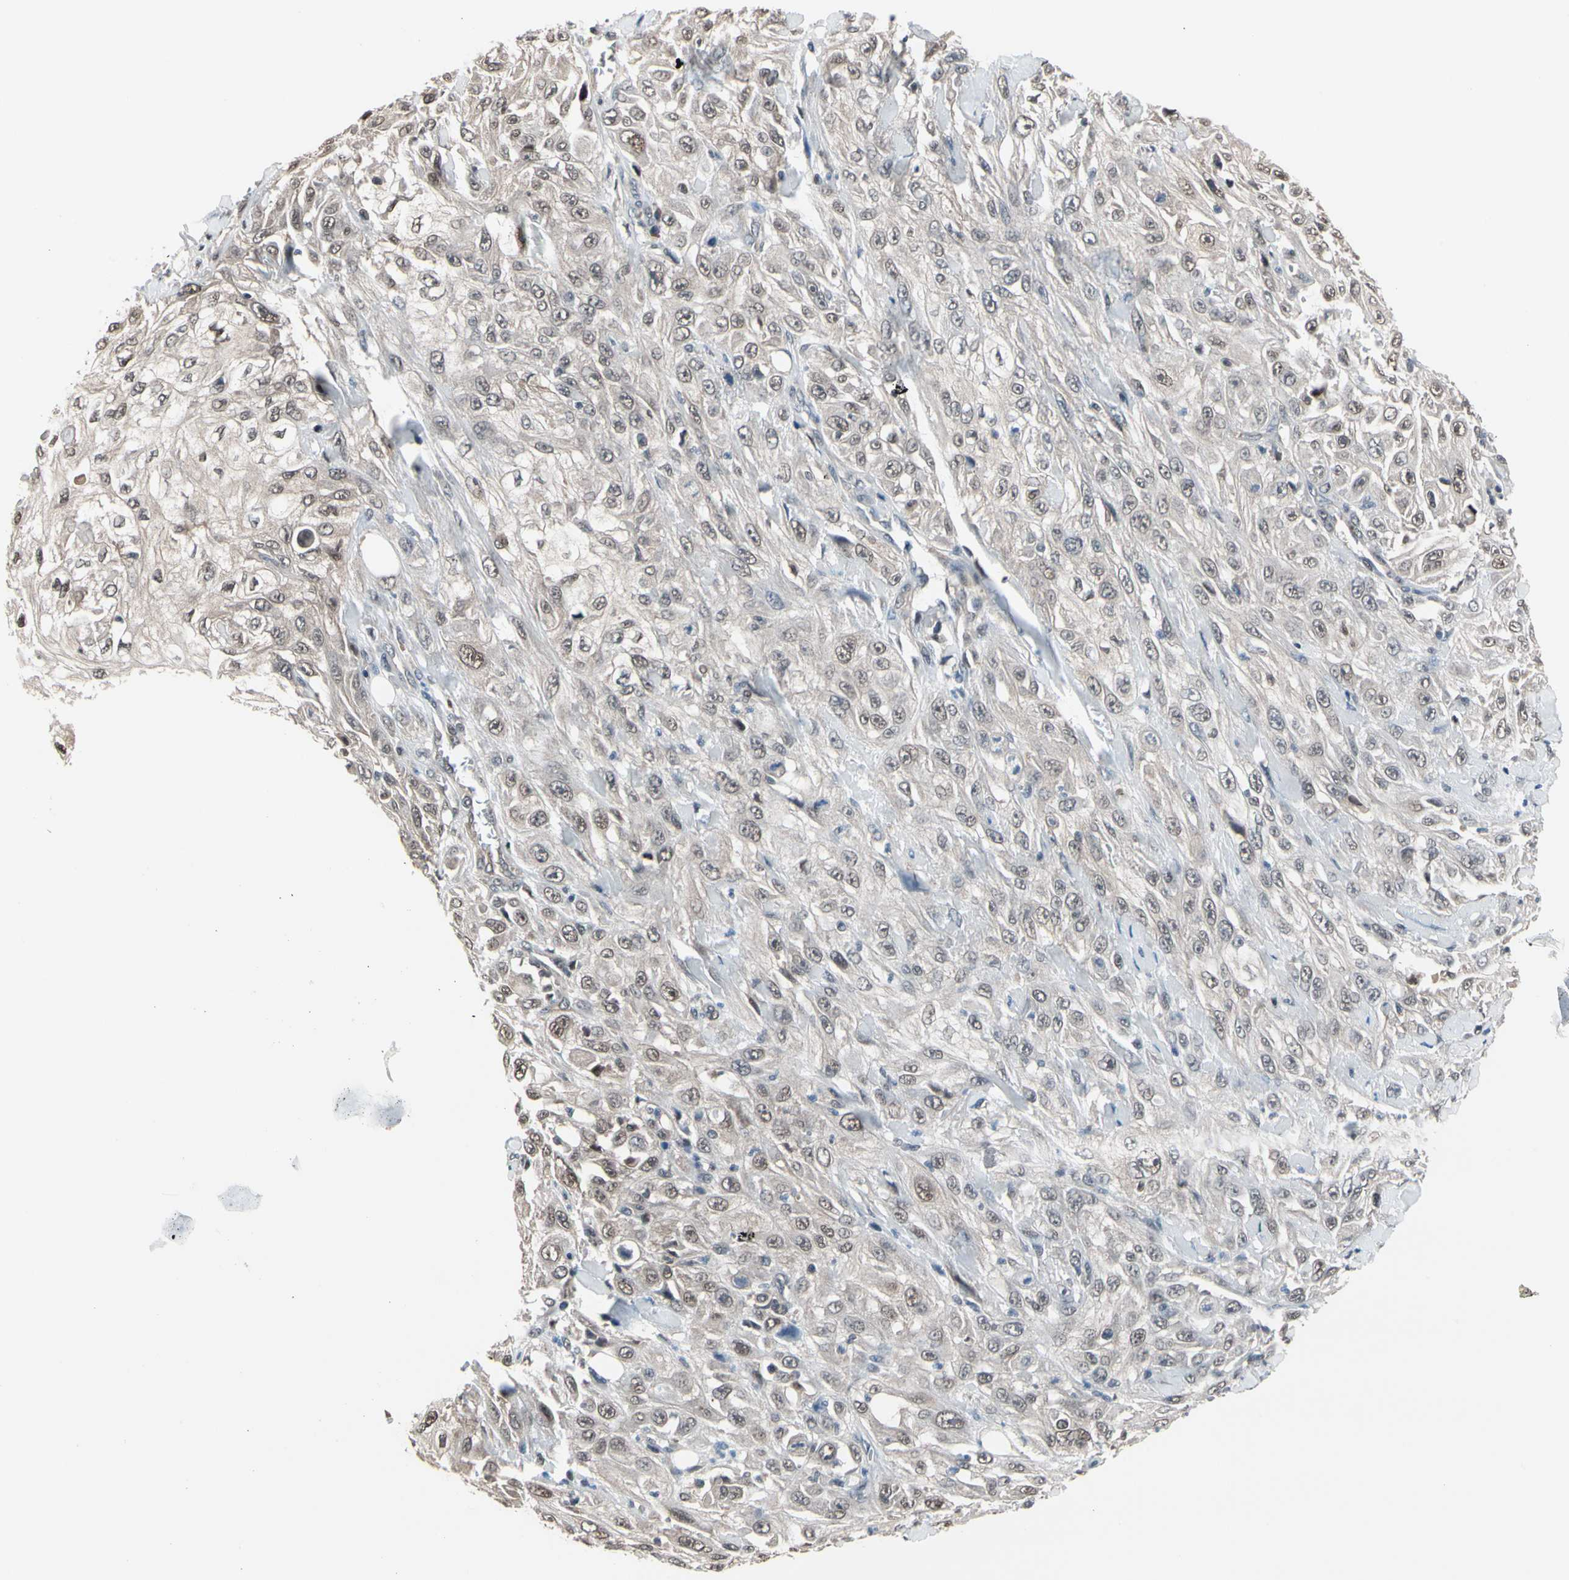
{"staining": {"intensity": "weak", "quantity": ">75%", "location": "cytoplasmic/membranous,nuclear"}, "tissue": "skin cancer", "cell_type": "Tumor cells", "image_type": "cancer", "snomed": [{"axis": "morphology", "description": "Squamous cell carcinoma, NOS"}, {"axis": "morphology", "description": "Squamous cell carcinoma, metastatic, NOS"}, {"axis": "topography", "description": "Skin"}, {"axis": "topography", "description": "Lymph node"}], "caption": "A brown stain labels weak cytoplasmic/membranous and nuclear expression of a protein in human skin cancer (metastatic squamous cell carcinoma) tumor cells.", "gene": "PSMA2", "patient": {"sex": "male", "age": 75}}